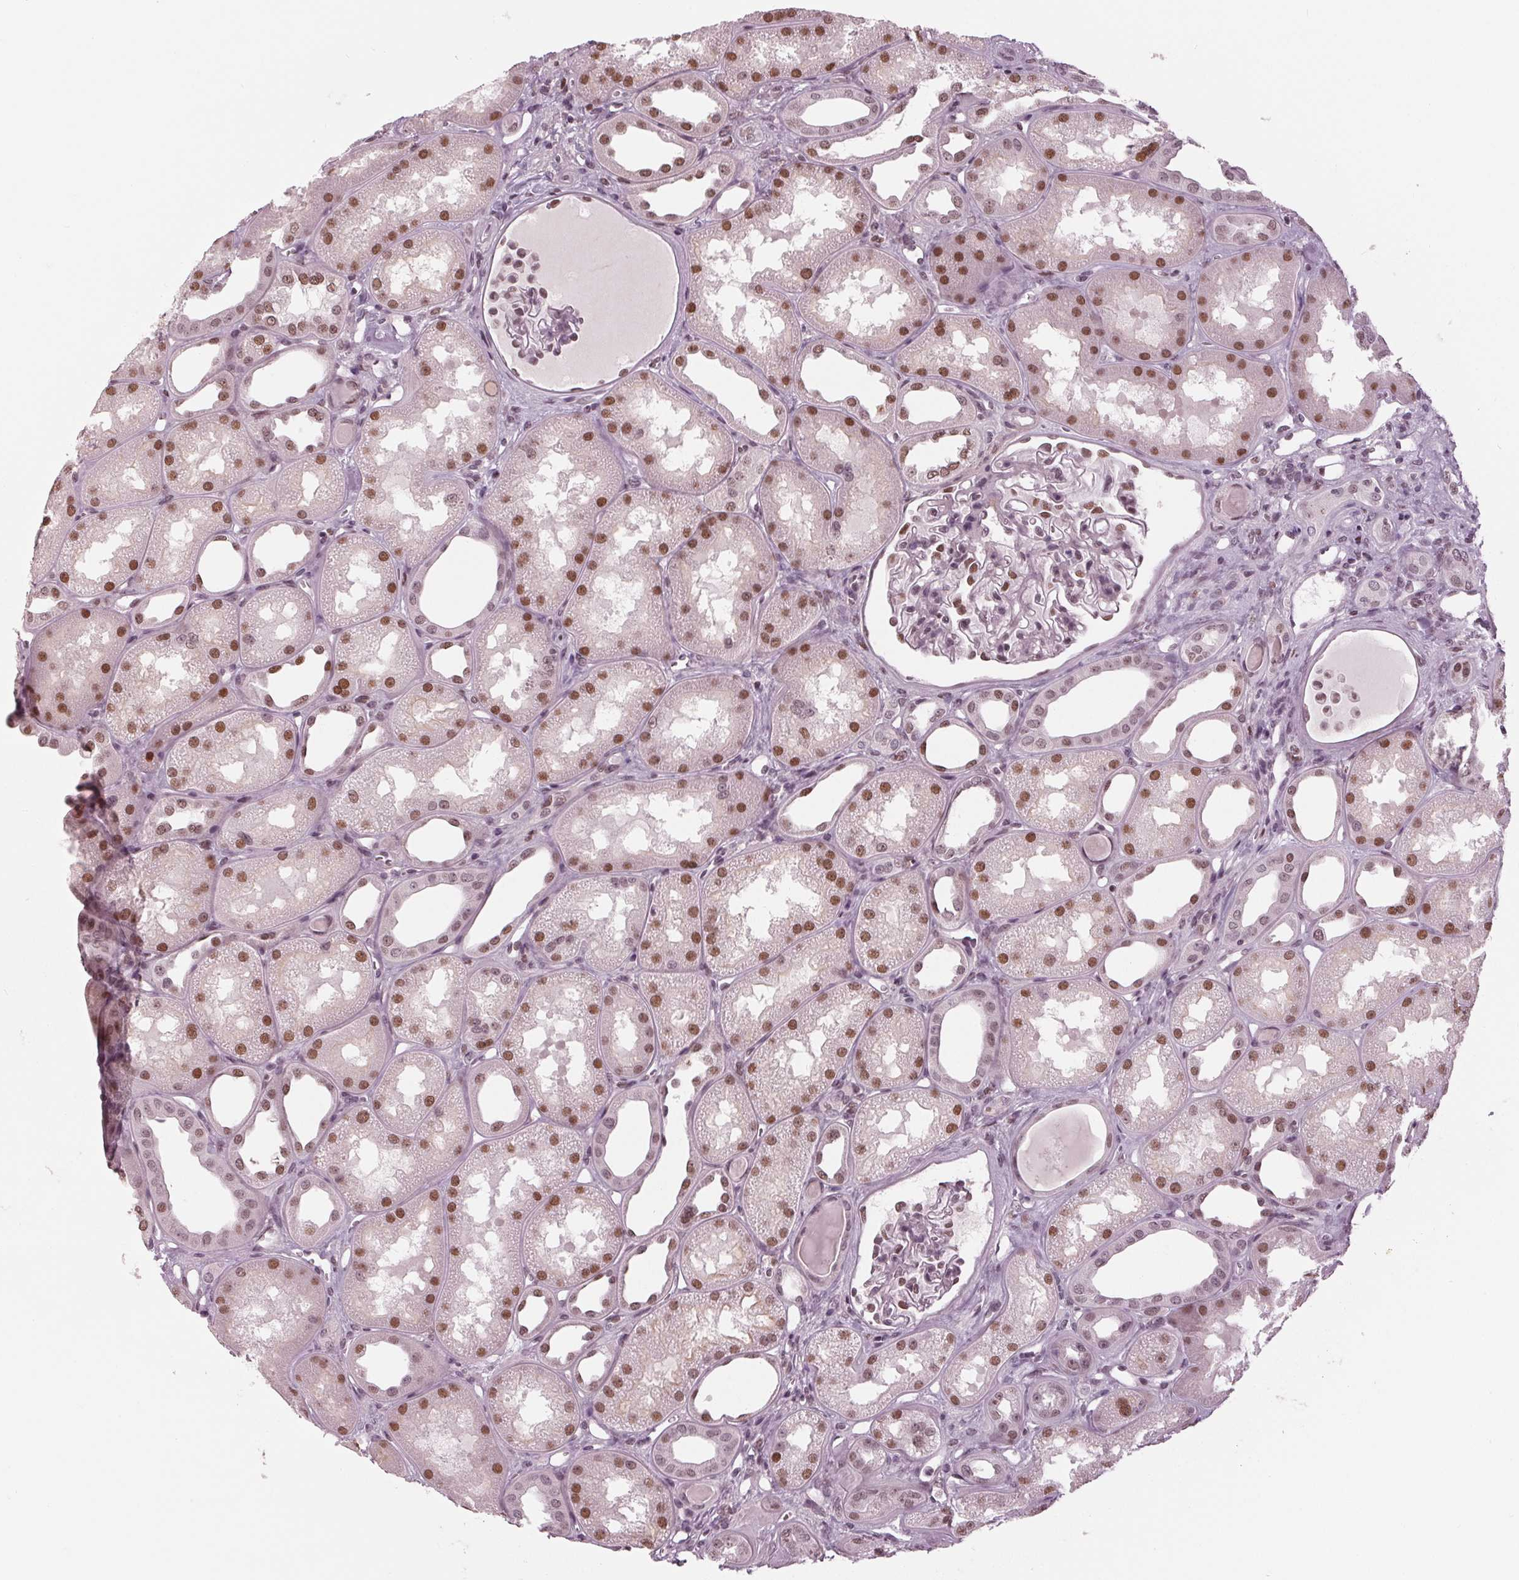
{"staining": {"intensity": "moderate", "quantity": "<25%", "location": "nuclear"}, "tissue": "kidney", "cell_type": "Cells in glomeruli", "image_type": "normal", "snomed": [{"axis": "morphology", "description": "Normal tissue, NOS"}, {"axis": "topography", "description": "Kidney"}], "caption": "This is an image of immunohistochemistry (IHC) staining of benign kidney, which shows moderate positivity in the nuclear of cells in glomeruli.", "gene": "DNMT3L", "patient": {"sex": "male", "age": 61}}